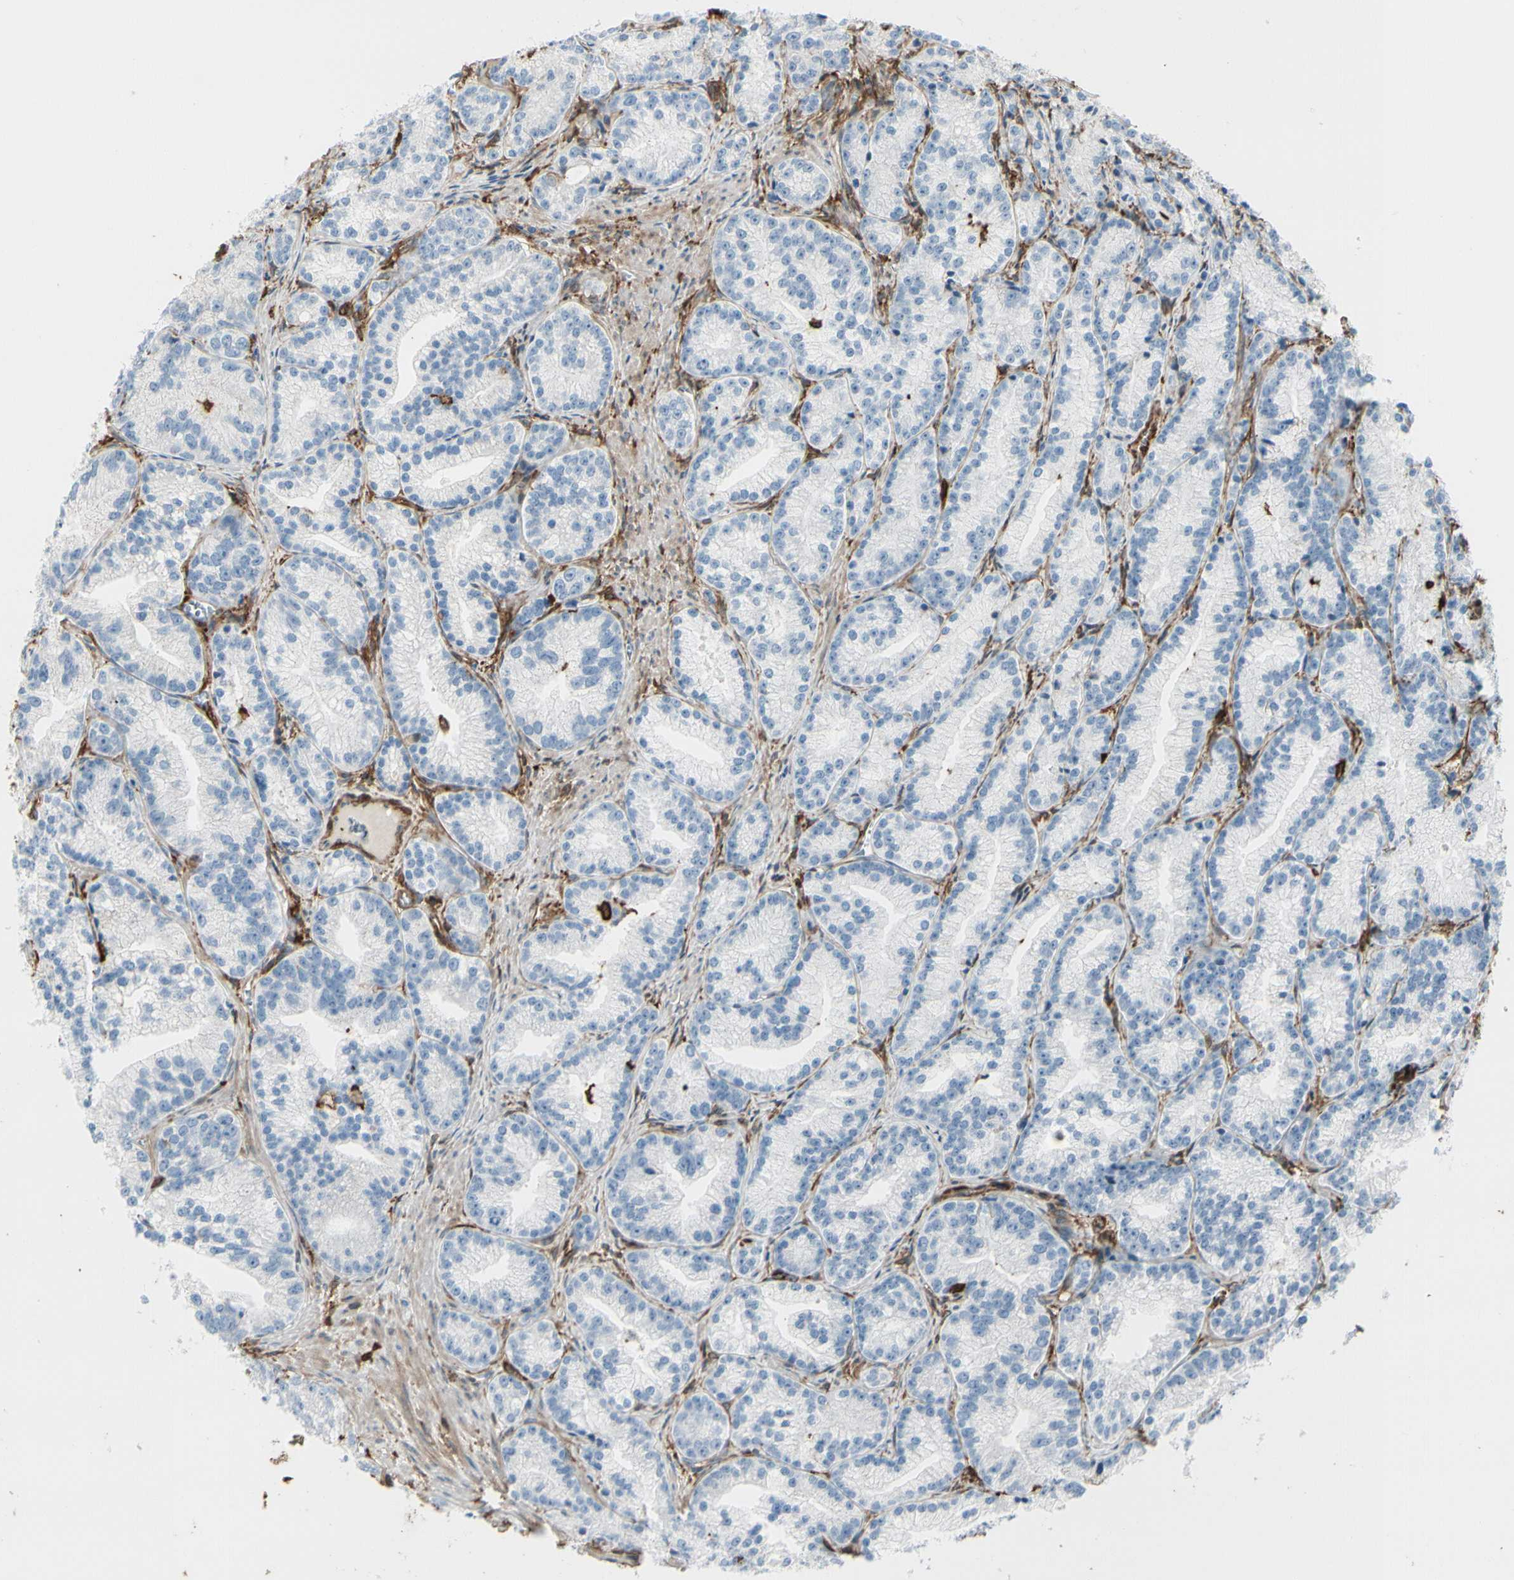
{"staining": {"intensity": "negative", "quantity": "none", "location": "none"}, "tissue": "prostate cancer", "cell_type": "Tumor cells", "image_type": "cancer", "snomed": [{"axis": "morphology", "description": "Adenocarcinoma, Low grade"}, {"axis": "topography", "description": "Prostate"}], "caption": "A photomicrograph of human prostate cancer is negative for staining in tumor cells. (DAB (3,3'-diaminobenzidine) immunohistochemistry (IHC) visualized using brightfield microscopy, high magnification).", "gene": "GSN", "patient": {"sex": "male", "age": 89}}